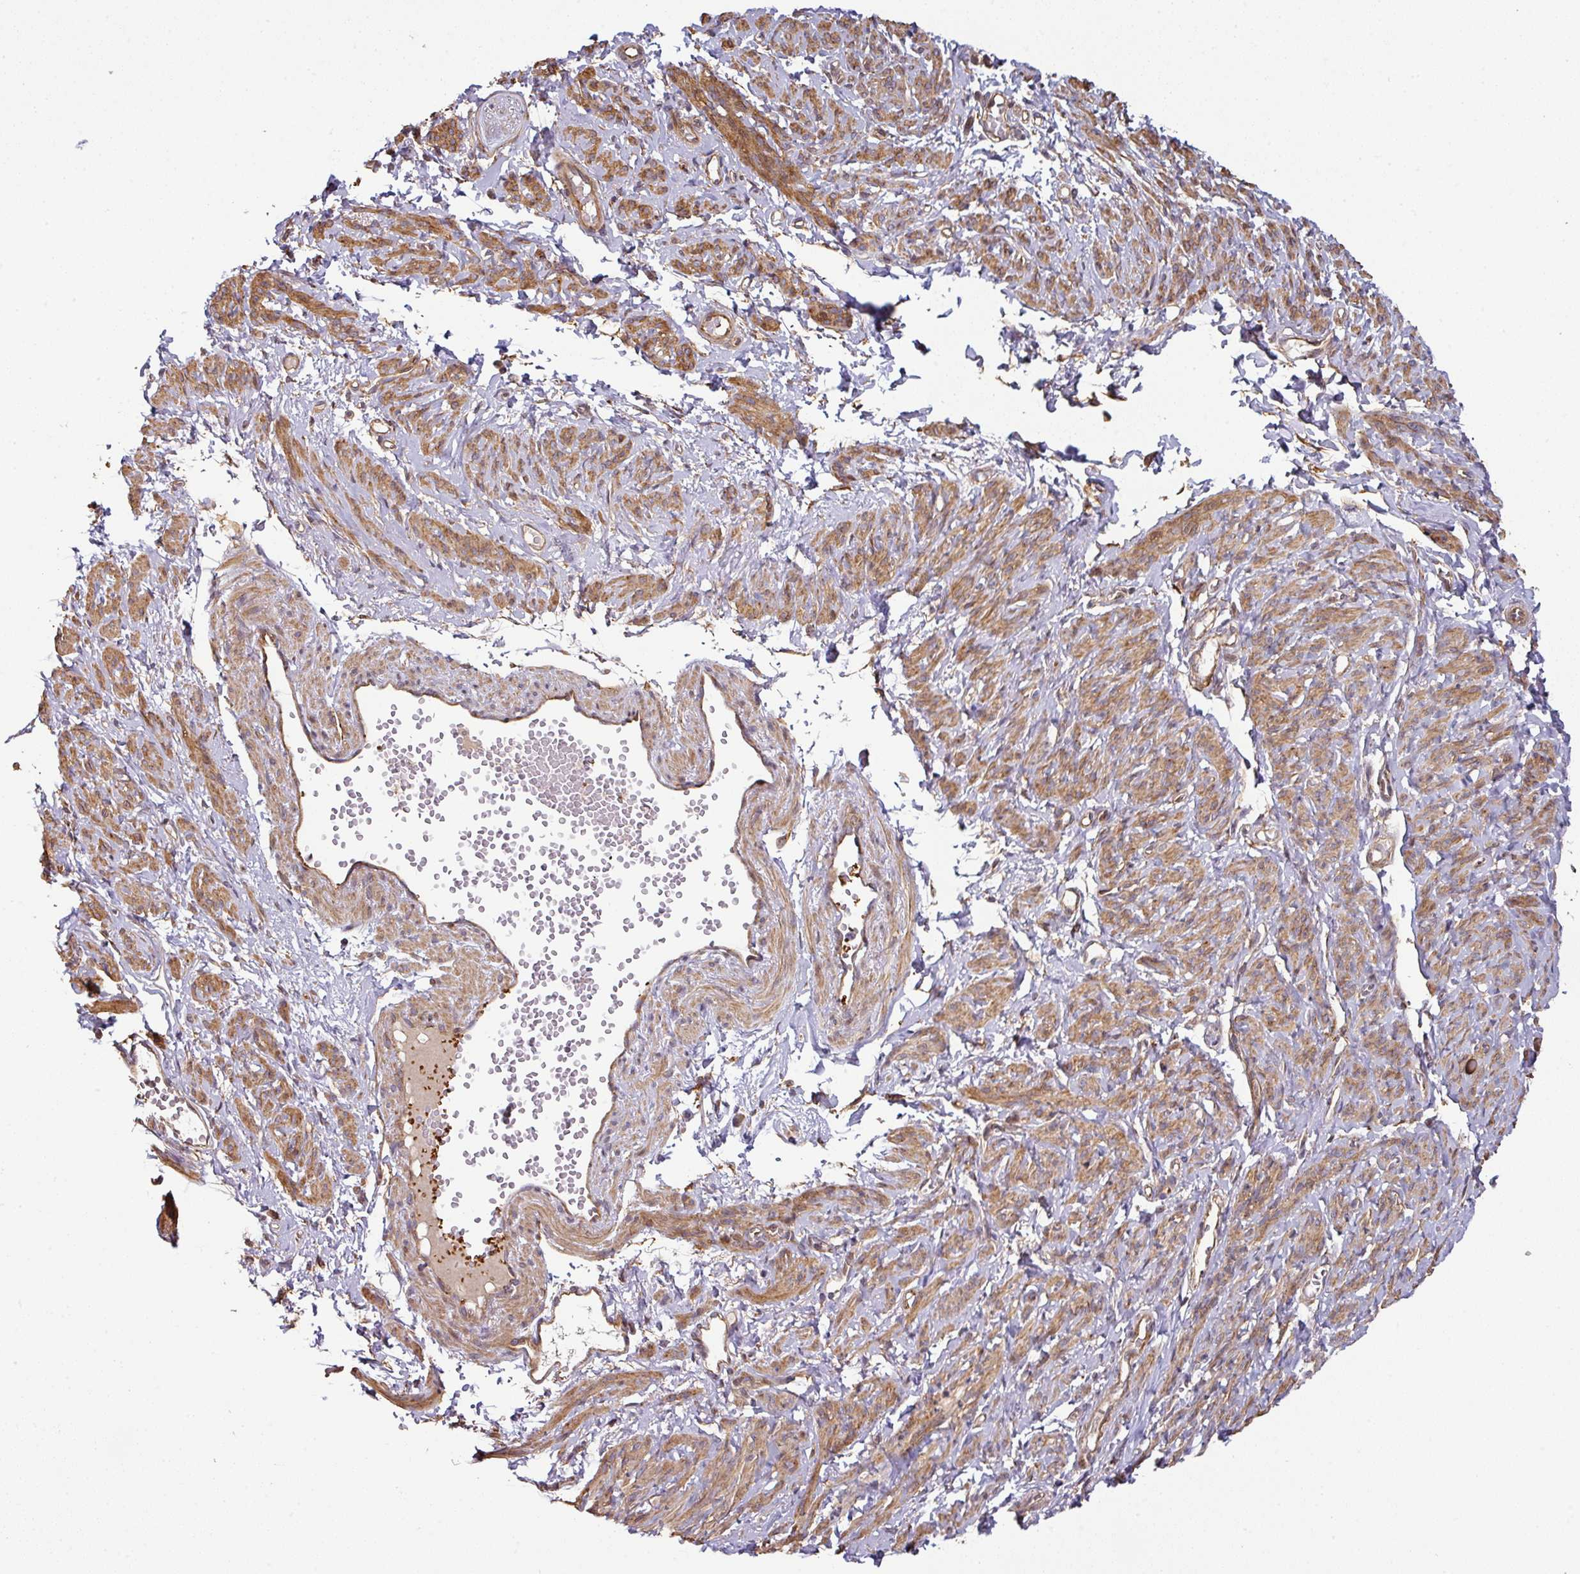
{"staining": {"intensity": "strong", "quantity": ">75%", "location": "cytoplasmic/membranous"}, "tissue": "smooth muscle", "cell_type": "Smooth muscle cells", "image_type": "normal", "snomed": [{"axis": "morphology", "description": "Normal tissue, NOS"}, {"axis": "topography", "description": "Smooth muscle"}], "caption": "A brown stain labels strong cytoplasmic/membranous staining of a protein in smooth muscle cells of benign smooth muscle.", "gene": "CASP2", "patient": {"sex": "female", "age": 65}}